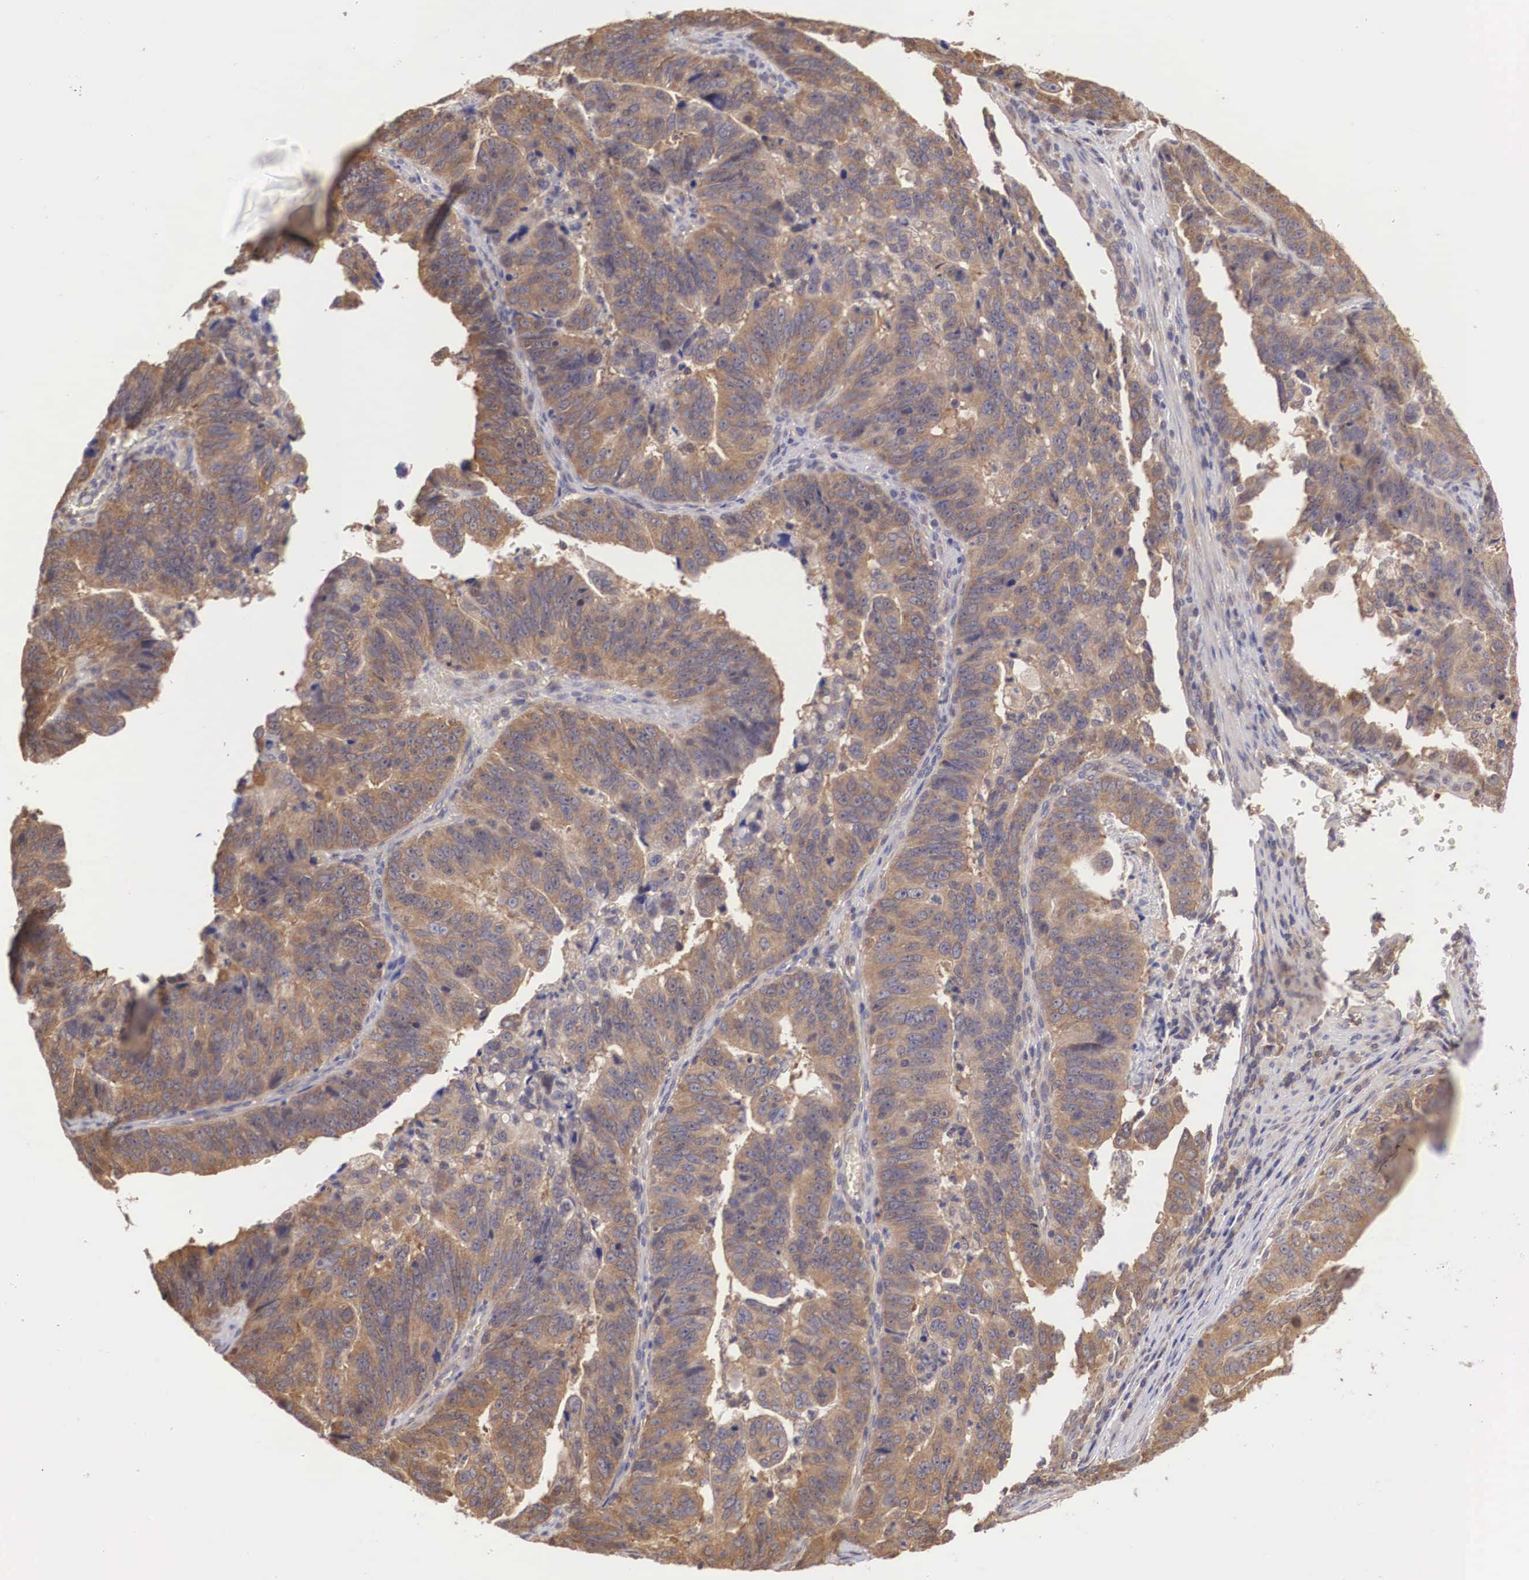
{"staining": {"intensity": "moderate", "quantity": ">75%", "location": "cytoplasmic/membranous"}, "tissue": "stomach cancer", "cell_type": "Tumor cells", "image_type": "cancer", "snomed": [{"axis": "morphology", "description": "Adenocarcinoma, NOS"}, {"axis": "topography", "description": "Stomach, upper"}], "caption": "Human stomach cancer (adenocarcinoma) stained for a protein (brown) demonstrates moderate cytoplasmic/membranous positive staining in approximately >75% of tumor cells.", "gene": "DHRS1", "patient": {"sex": "female", "age": 50}}